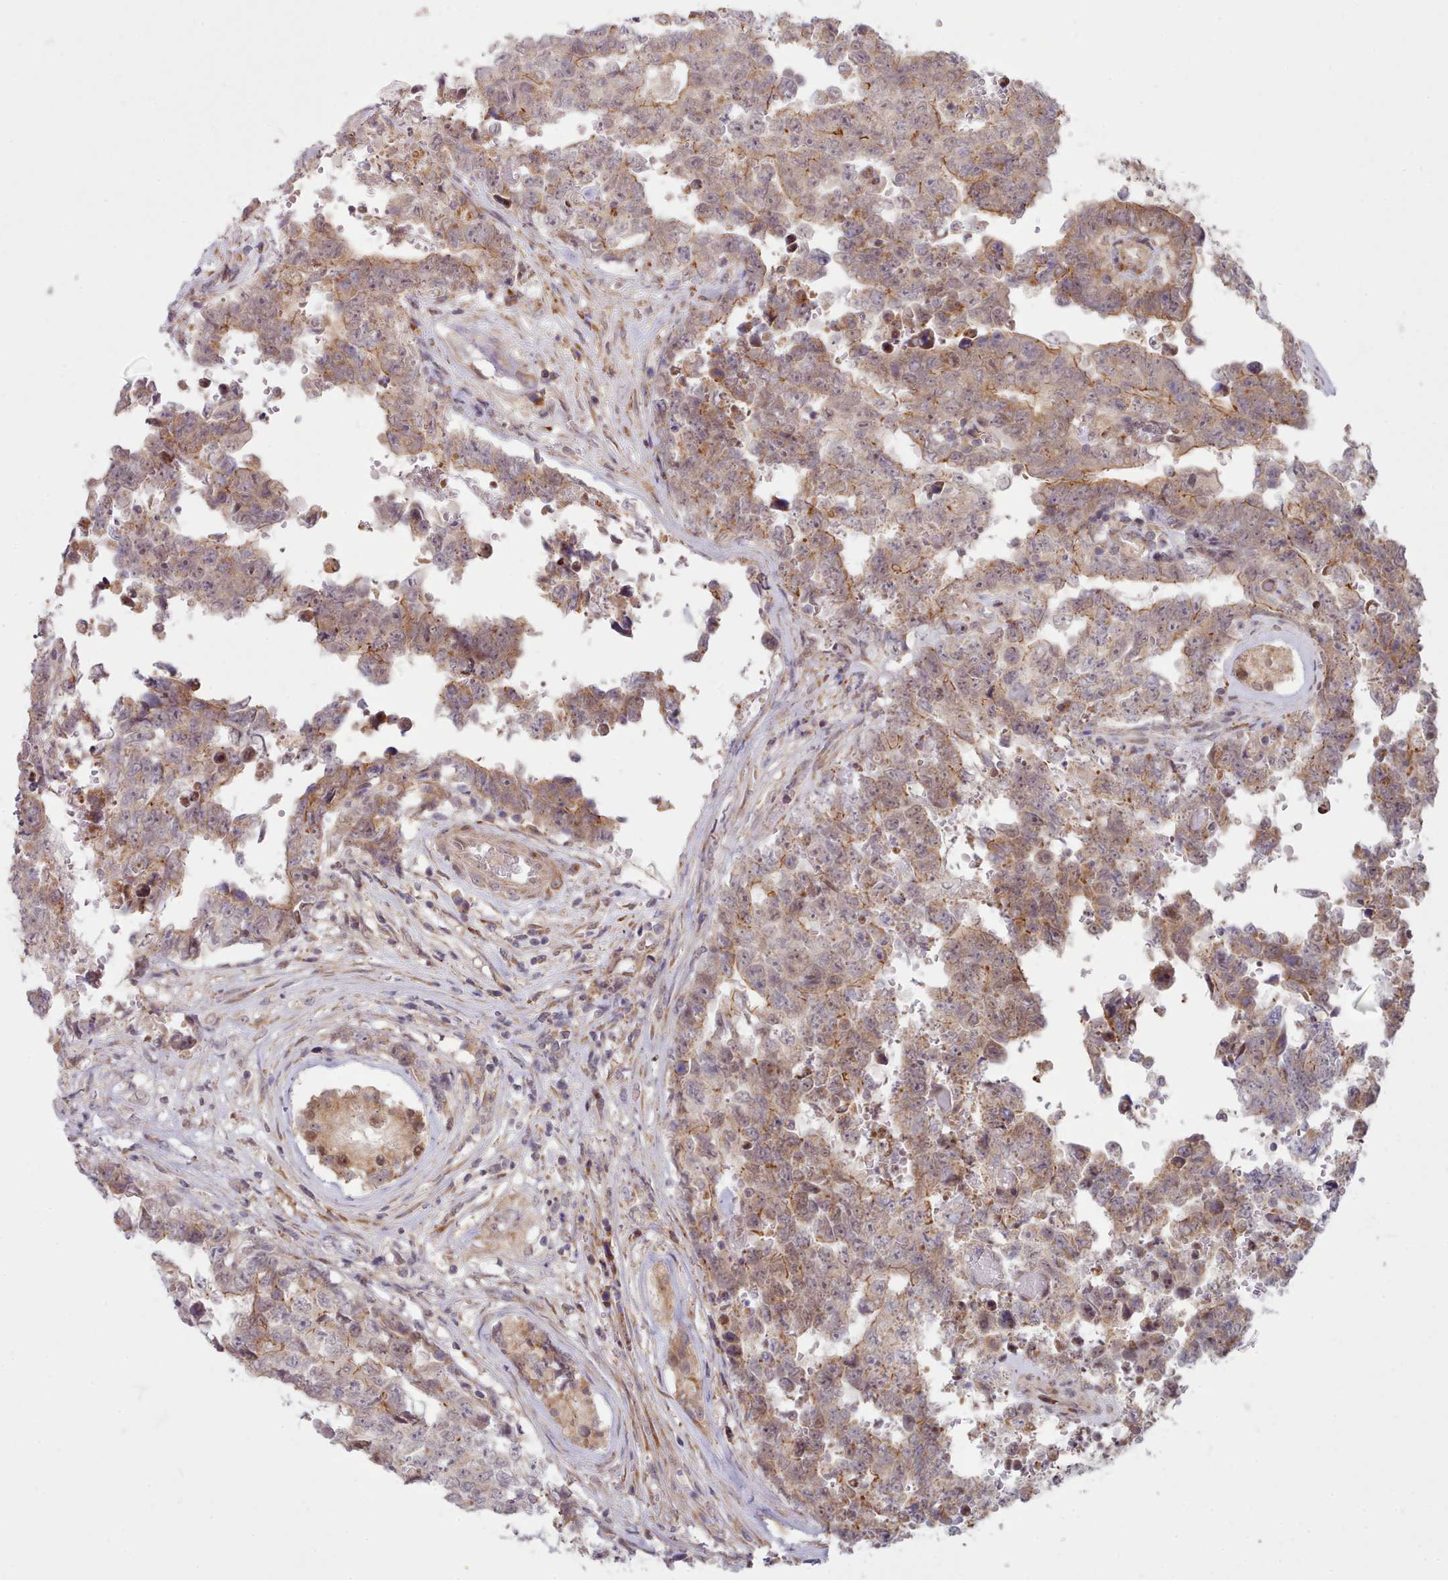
{"staining": {"intensity": "moderate", "quantity": ">75%", "location": "cytoplasmic/membranous"}, "tissue": "testis cancer", "cell_type": "Tumor cells", "image_type": "cancer", "snomed": [{"axis": "morphology", "description": "Normal tissue, NOS"}, {"axis": "morphology", "description": "Carcinoma, Embryonal, NOS"}, {"axis": "topography", "description": "Testis"}, {"axis": "topography", "description": "Epididymis"}], "caption": "Immunohistochemistry (IHC) staining of embryonal carcinoma (testis), which exhibits medium levels of moderate cytoplasmic/membranous staining in approximately >75% of tumor cells indicating moderate cytoplasmic/membranous protein positivity. The staining was performed using DAB (3,3'-diaminobenzidine) (brown) for protein detection and nuclei were counterstained in hematoxylin (blue).", "gene": "TRIM26", "patient": {"sex": "male", "age": 25}}